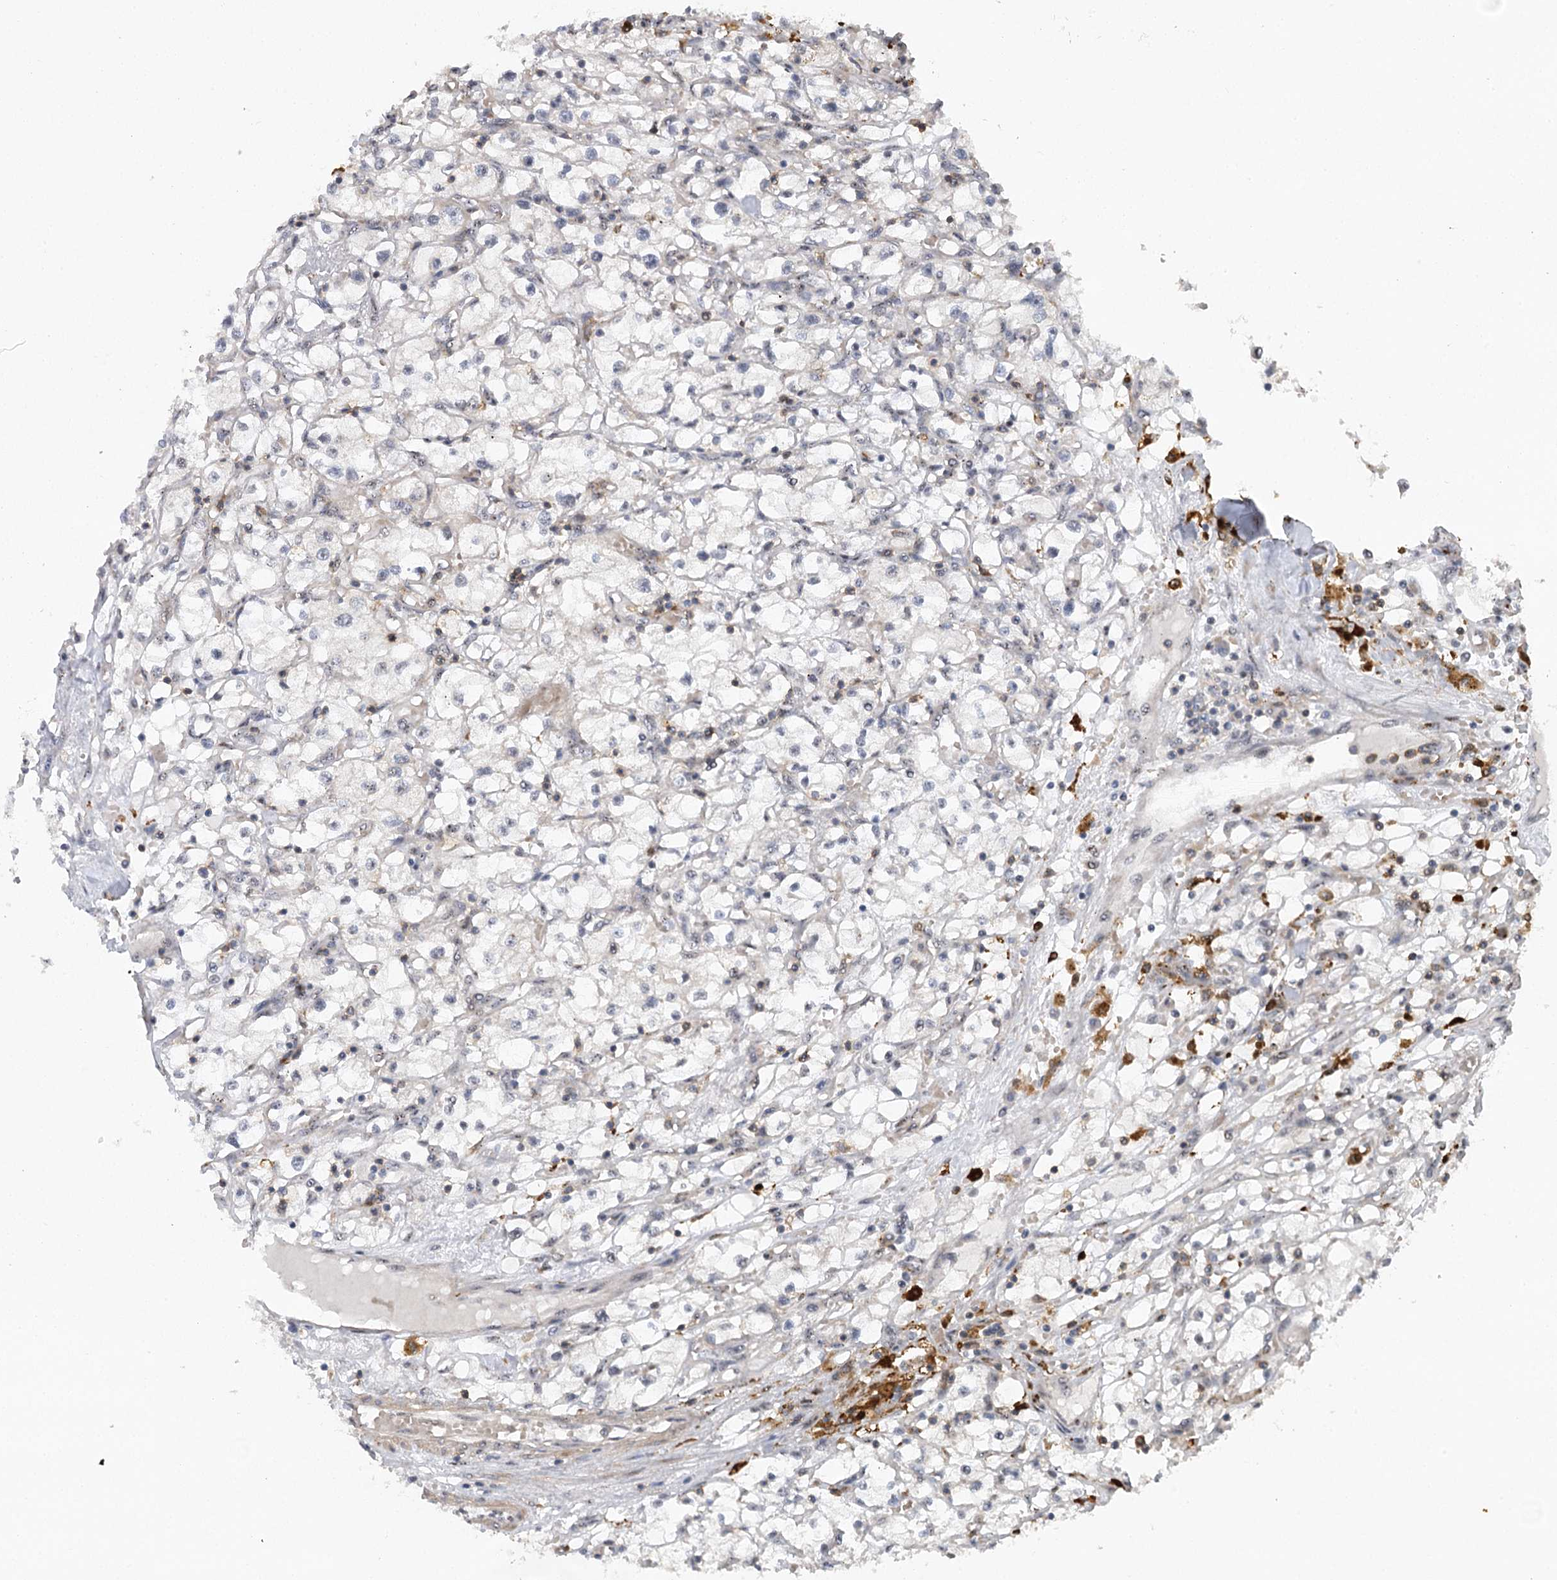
{"staining": {"intensity": "negative", "quantity": "none", "location": "none"}, "tissue": "renal cancer", "cell_type": "Tumor cells", "image_type": "cancer", "snomed": [{"axis": "morphology", "description": "Adenocarcinoma, NOS"}, {"axis": "topography", "description": "Kidney"}], "caption": "The IHC image has no significant expression in tumor cells of renal cancer tissue.", "gene": "C12orf4", "patient": {"sex": "male", "age": 56}}